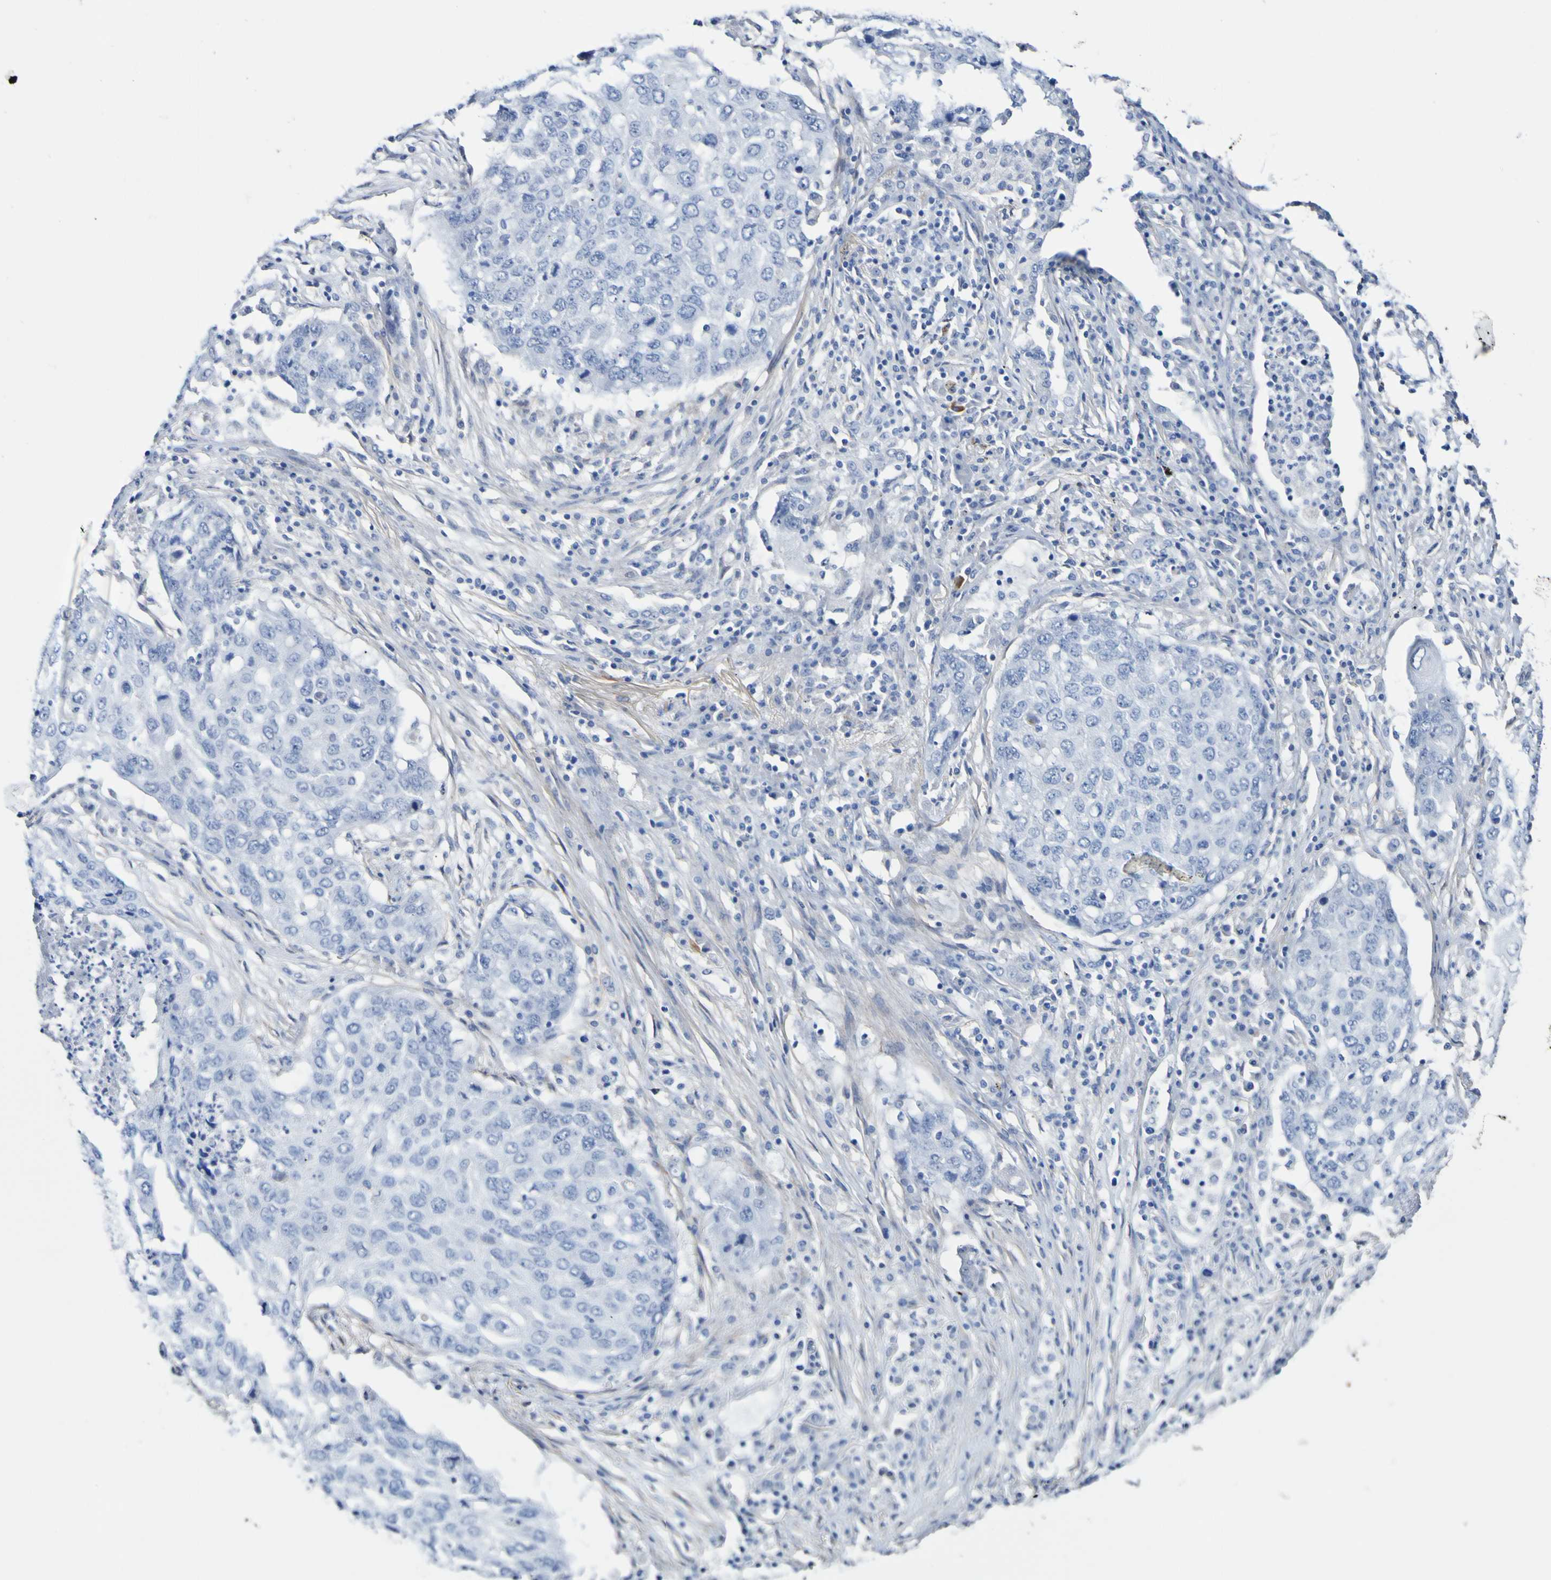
{"staining": {"intensity": "negative", "quantity": "none", "location": "none"}, "tissue": "lung cancer", "cell_type": "Tumor cells", "image_type": "cancer", "snomed": [{"axis": "morphology", "description": "Squamous cell carcinoma, NOS"}, {"axis": "topography", "description": "Lung"}], "caption": "Tumor cells are negative for brown protein staining in lung squamous cell carcinoma.", "gene": "SGCB", "patient": {"sex": "female", "age": 63}}